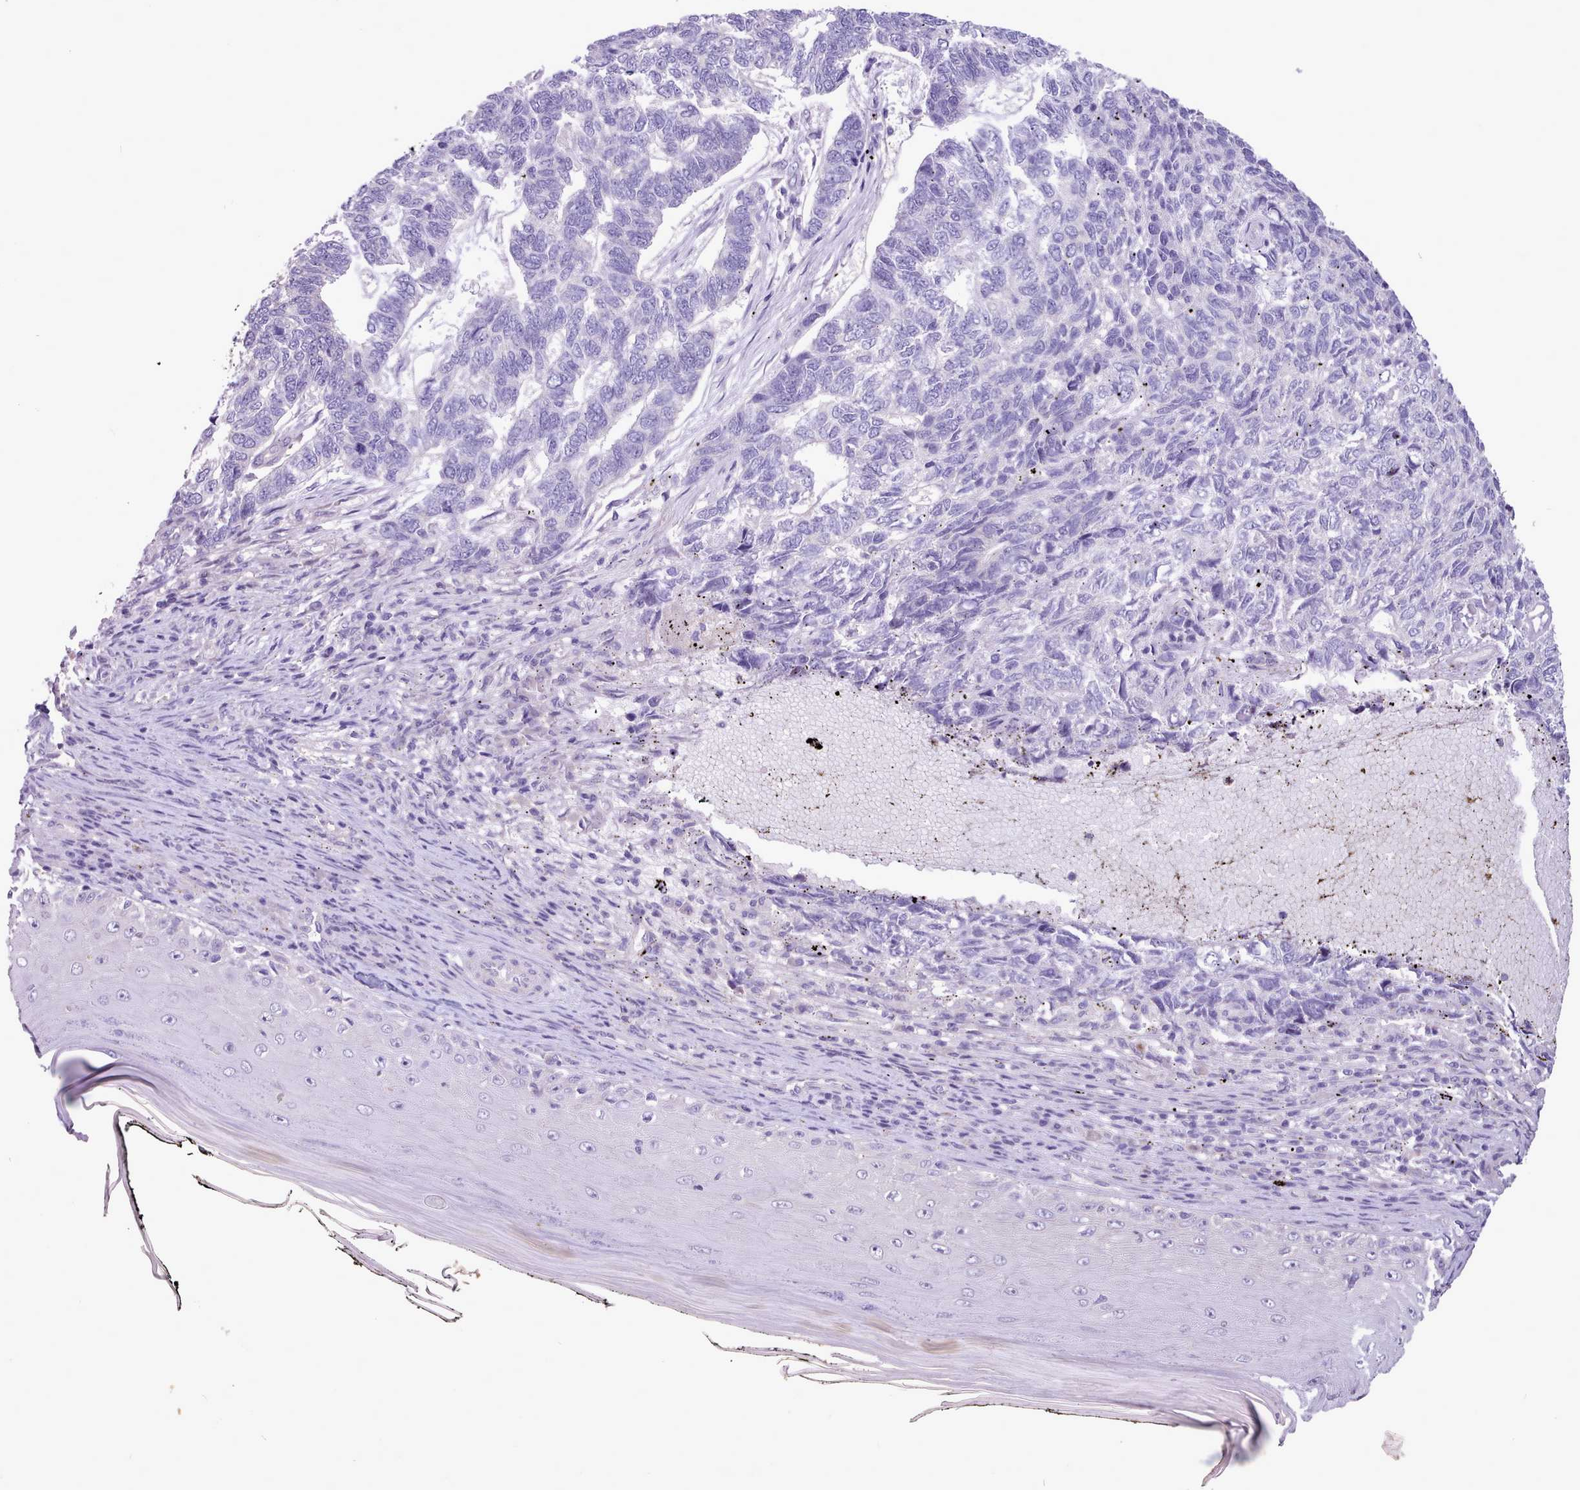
{"staining": {"intensity": "negative", "quantity": "none", "location": "none"}, "tissue": "skin cancer", "cell_type": "Tumor cells", "image_type": "cancer", "snomed": [{"axis": "morphology", "description": "Basal cell carcinoma"}, {"axis": "topography", "description": "Skin"}], "caption": "Basal cell carcinoma (skin) was stained to show a protein in brown. There is no significant positivity in tumor cells.", "gene": "ZNF607", "patient": {"sex": "female", "age": 65}}